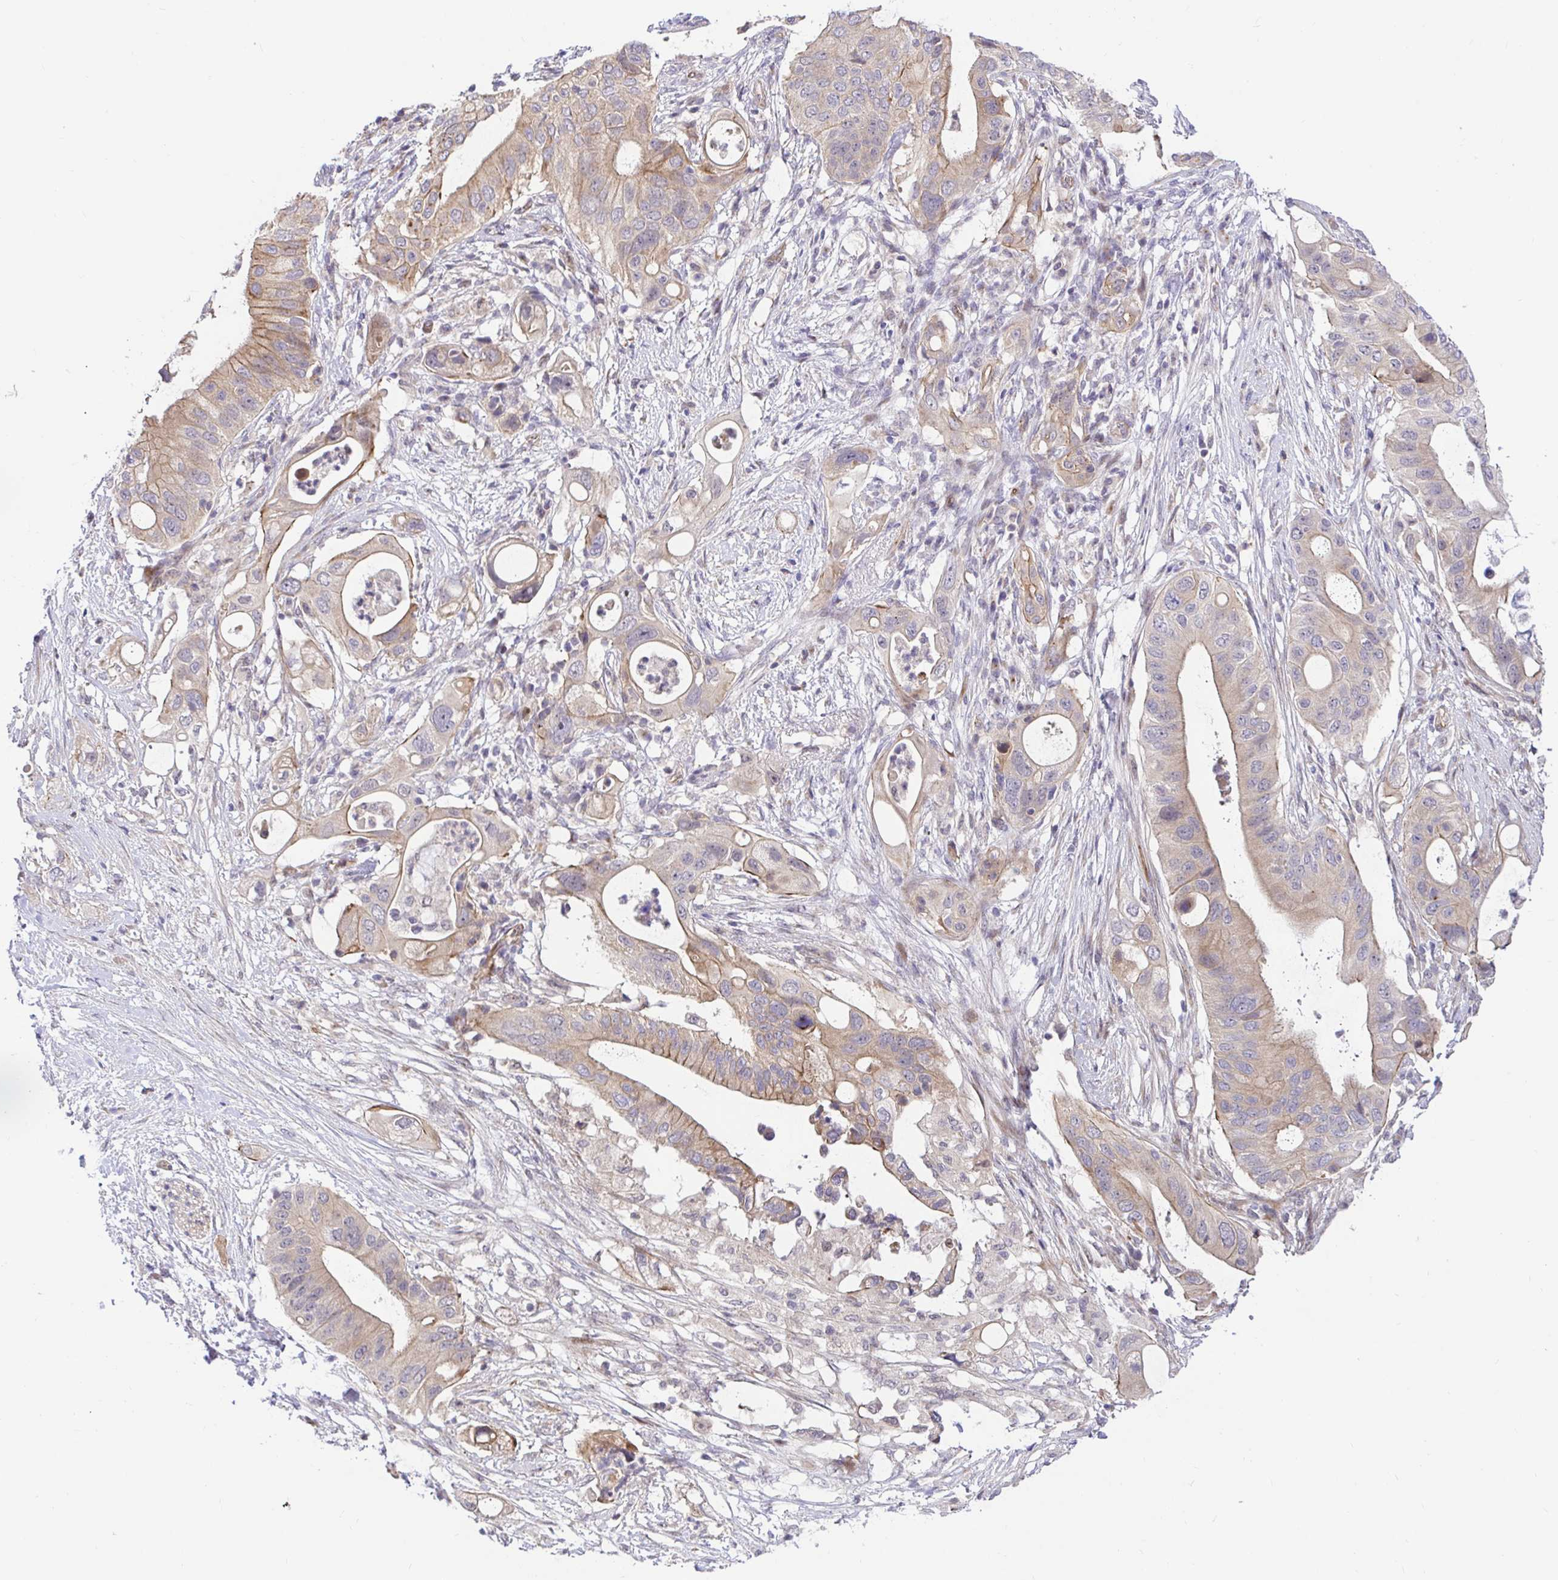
{"staining": {"intensity": "moderate", "quantity": ">75%", "location": "cytoplasmic/membranous"}, "tissue": "pancreatic cancer", "cell_type": "Tumor cells", "image_type": "cancer", "snomed": [{"axis": "morphology", "description": "Adenocarcinoma, NOS"}, {"axis": "topography", "description": "Pancreas"}], "caption": "DAB immunohistochemical staining of pancreatic cancer (adenocarcinoma) demonstrates moderate cytoplasmic/membranous protein positivity in about >75% of tumor cells.", "gene": "TRIM55", "patient": {"sex": "female", "age": 72}}